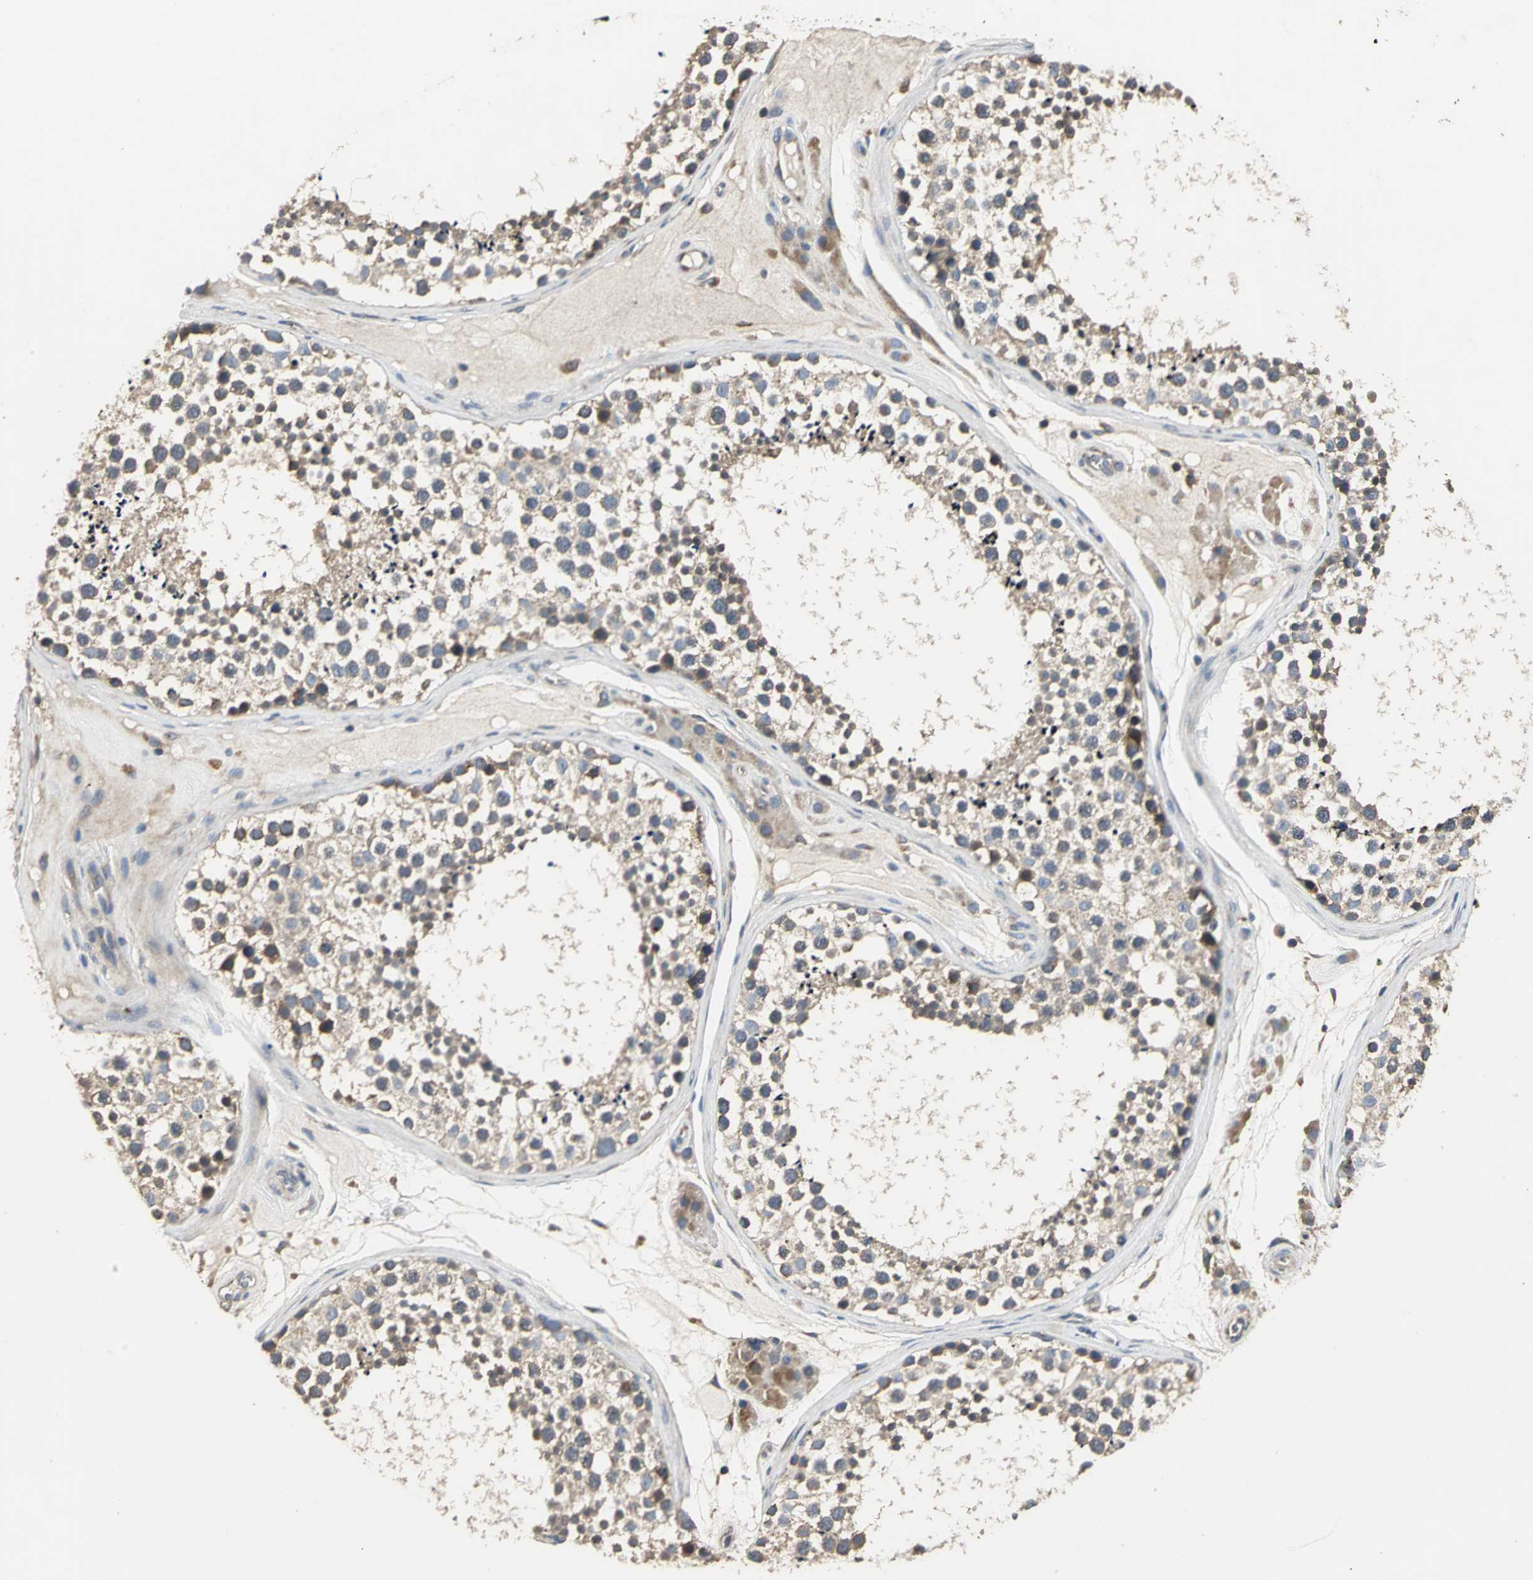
{"staining": {"intensity": "moderate", "quantity": ">75%", "location": "cytoplasmic/membranous"}, "tissue": "testis", "cell_type": "Cells in seminiferous ducts", "image_type": "normal", "snomed": [{"axis": "morphology", "description": "Normal tissue, NOS"}, {"axis": "topography", "description": "Testis"}], "caption": "Brown immunohistochemical staining in benign human testis reveals moderate cytoplasmic/membranous expression in about >75% of cells in seminiferous ducts.", "gene": "IRF3", "patient": {"sex": "male", "age": 46}}